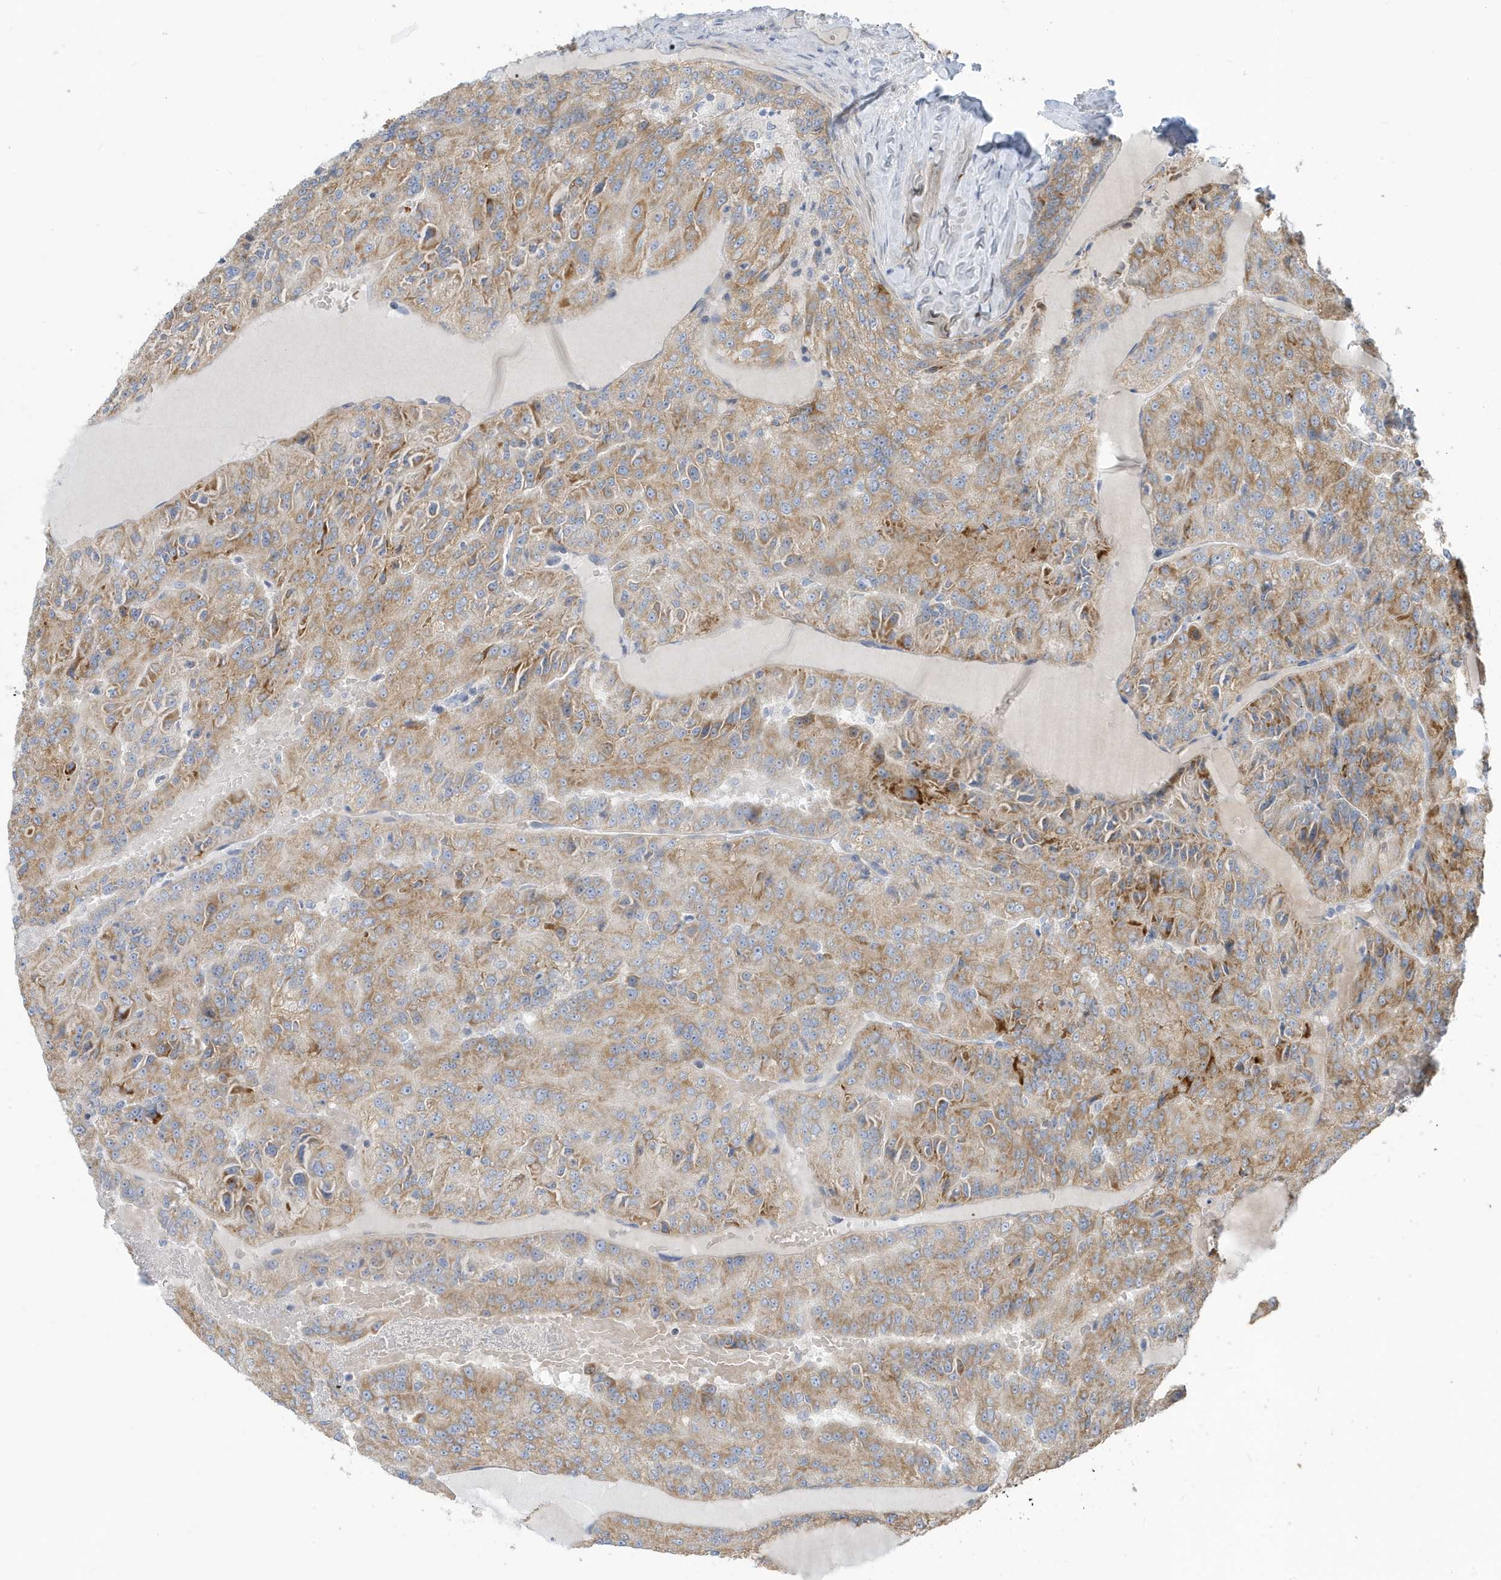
{"staining": {"intensity": "moderate", "quantity": ">75%", "location": "cytoplasmic/membranous"}, "tissue": "renal cancer", "cell_type": "Tumor cells", "image_type": "cancer", "snomed": [{"axis": "morphology", "description": "Adenocarcinoma, NOS"}, {"axis": "topography", "description": "Kidney"}], "caption": "Tumor cells exhibit medium levels of moderate cytoplasmic/membranous positivity in about >75% of cells in adenocarcinoma (renal). The staining was performed using DAB to visualize the protein expression in brown, while the nuclei were stained in blue with hematoxylin (Magnification: 20x).", "gene": "ATP13A5", "patient": {"sex": "female", "age": 63}}